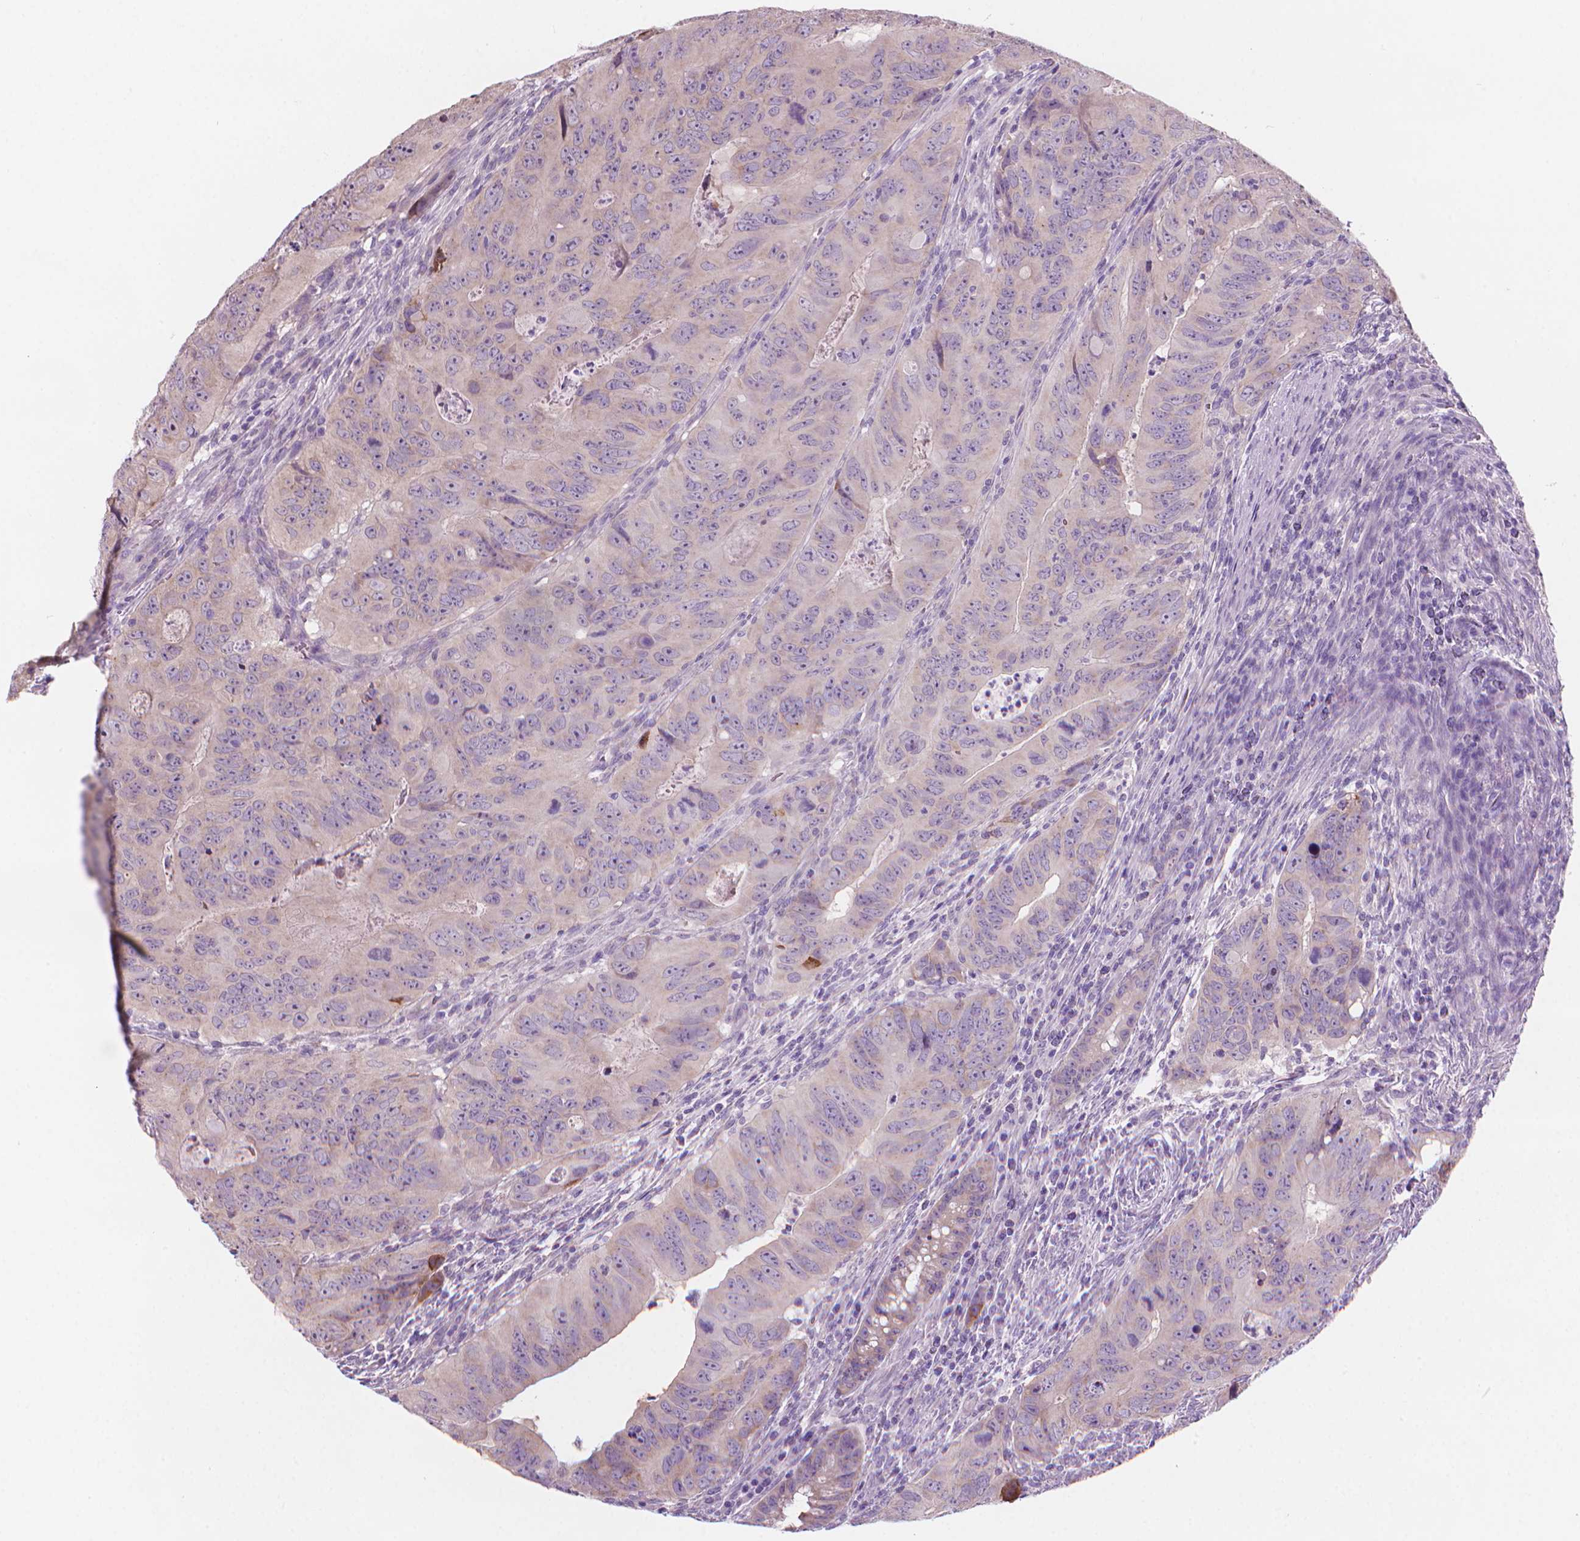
{"staining": {"intensity": "weak", "quantity": "<25%", "location": "cytoplasmic/membranous"}, "tissue": "colorectal cancer", "cell_type": "Tumor cells", "image_type": "cancer", "snomed": [{"axis": "morphology", "description": "Adenocarcinoma, NOS"}, {"axis": "topography", "description": "Colon"}], "caption": "Human colorectal cancer (adenocarcinoma) stained for a protein using immunohistochemistry (IHC) exhibits no expression in tumor cells.", "gene": "ENSG00000187186", "patient": {"sex": "male", "age": 79}}